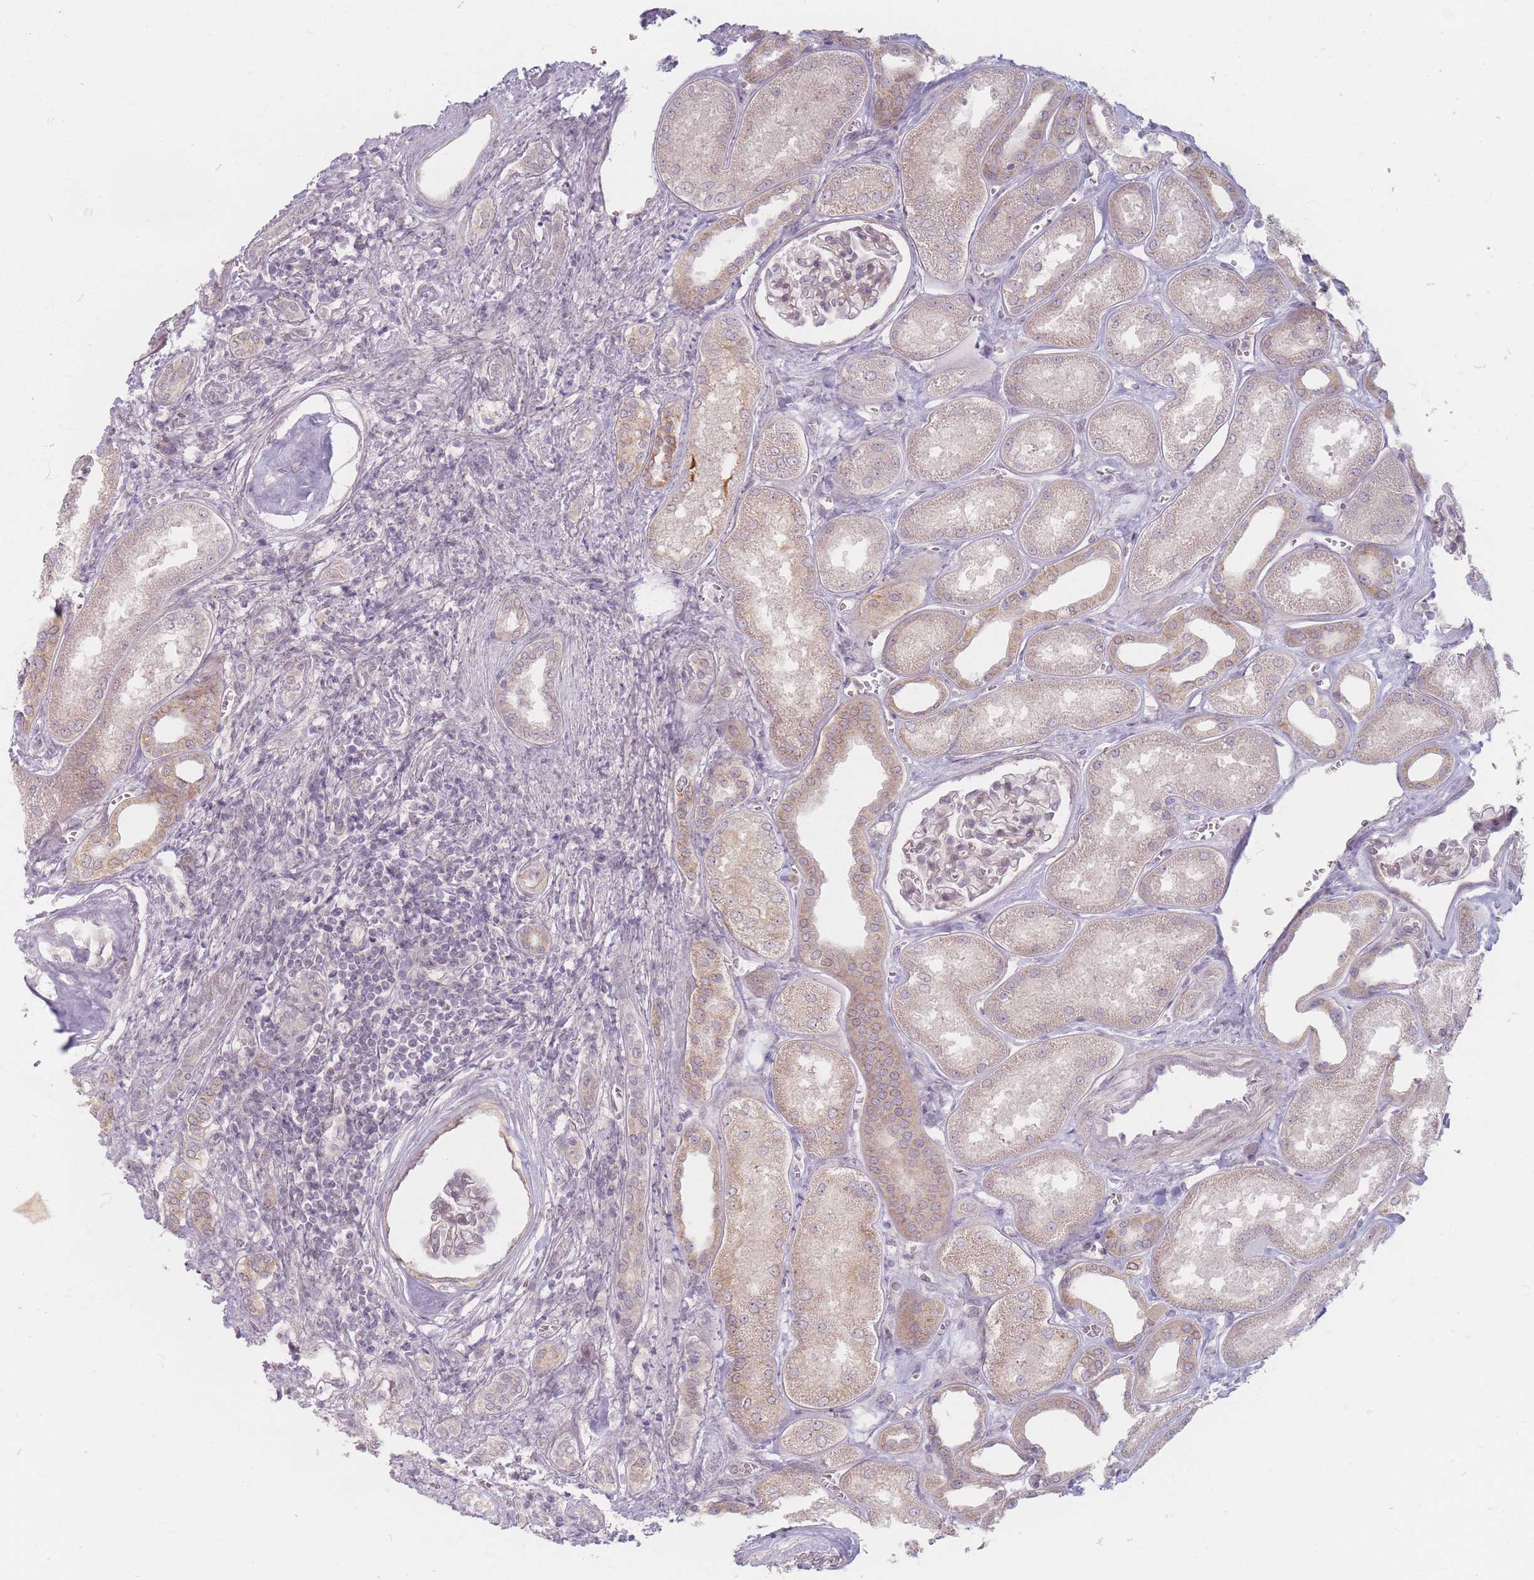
{"staining": {"intensity": "weak", "quantity": "<25%", "location": "nuclear"}, "tissue": "kidney", "cell_type": "Cells in glomeruli", "image_type": "normal", "snomed": [{"axis": "morphology", "description": "Normal tissue, NOS"}, {"axis": "morphology", "description": "Adenocarcinoma, NOS"}, {"axis": "topography", "description": "Kidney"}], "caption": "Immunohistochemistry (IHC) of benign kidney reveals no positivity in cells in glomeruli. (DAB (3,3'-diaminobenzidine) IHC visualized using brightfield microscopy, high magnification).", "gene": "GABRA6", "patient": {"sex": "female", "age": 68}}